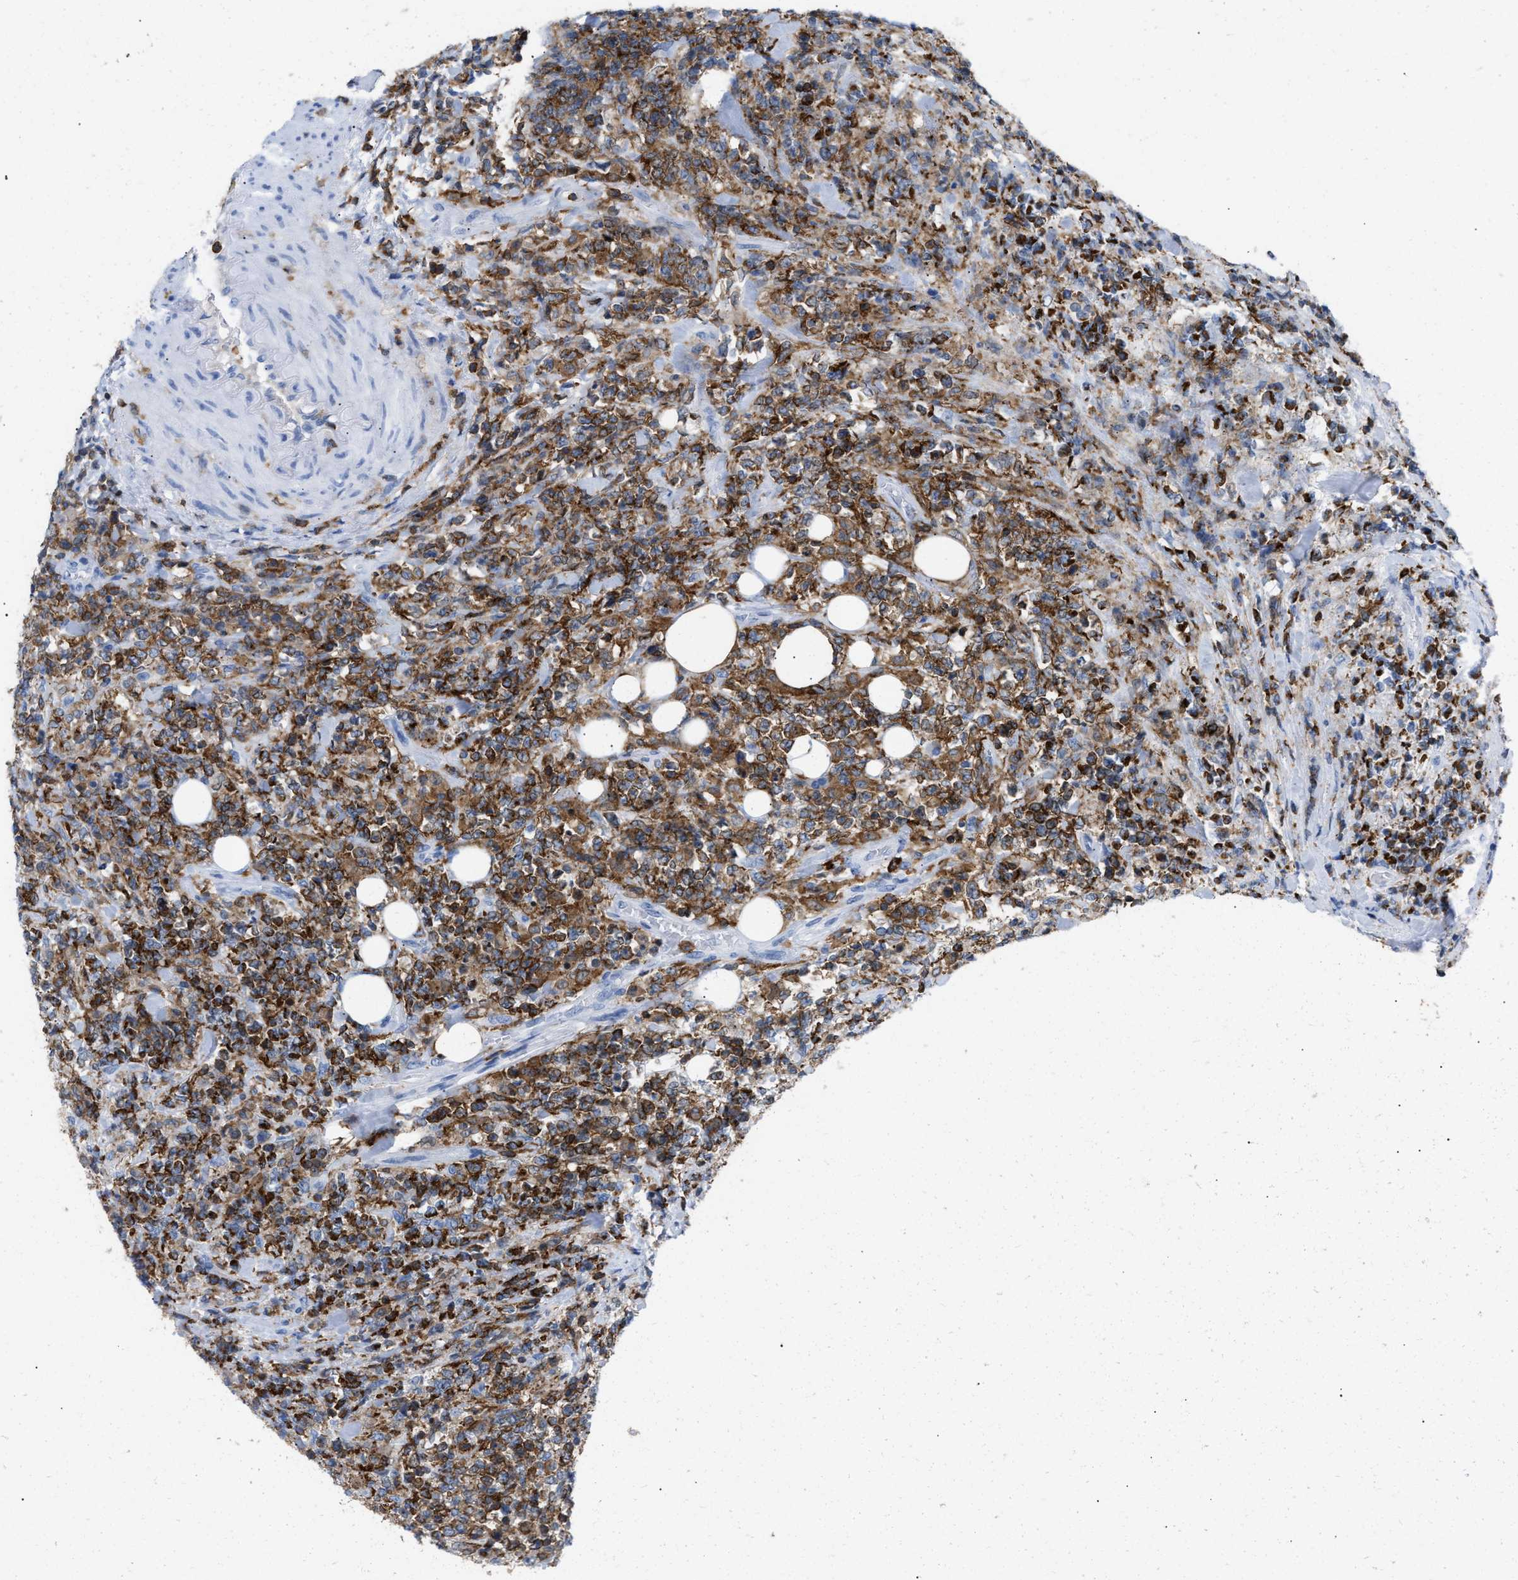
{"staining": {"intensity": "moderate", "quantity": ">75%", "location": "cytoplasmic/membranous"}, "tissue": "lymphoma", "cell_type": "Tumor cells", "image_type": "cancer", "snomed": [{"axis": "morphology", "description": "Malignant lymphoma, non-Hodgkin's type, High grade"}, {"axis": "topography", "description": "Soft tissue"}], "caption": "Malignant lymphoma, non-Hodgkin's type (high-grade) stained for a protein (brown) displays moderate cytoplasmic/membranous positive positivity in approximately >75% of tumor cells.", "gene": "LCP1", "patient": {"sex": "male", "age": 18}}